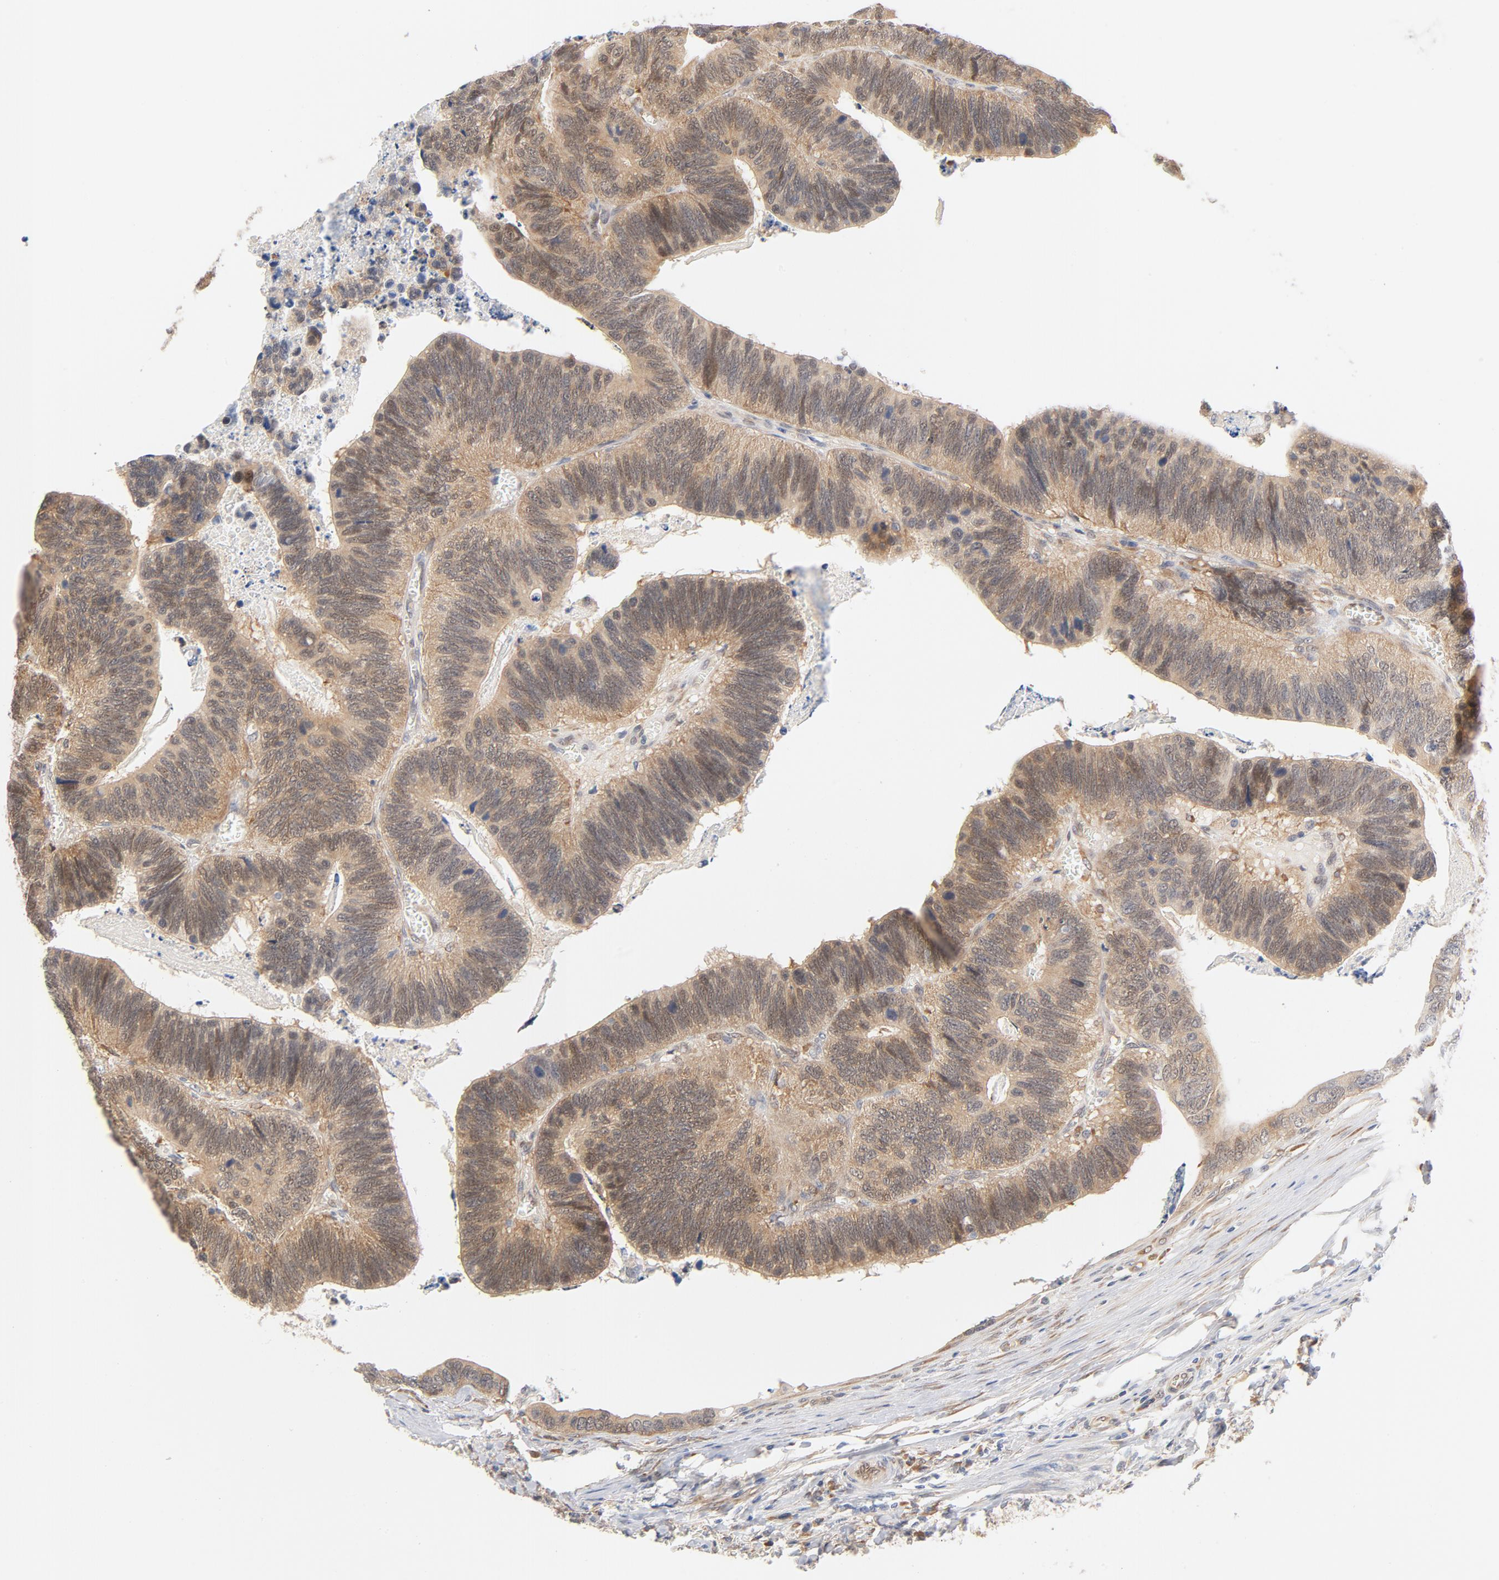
{"staining": {"intensity": "moderate", "quantity": ">75%", "location": "cytoplasmic/membranous"}, "tissue": "colorectal cancer", "cell_type": "Tumor cells", "image_type": "cancer", "snomed": [{"axis": "morphology", "description": "Adenocarcinoma, NOS"}, {"axis": "topography", "description": "Colon"}], "caption": "Human colorectal cancer stained for a protein (brown) exhibits moderate cytoplasmic/membranous positive expression in about >75% of tumor cells.", "gene": "EIF4E", "patient": {"sex": "male", "age": 72}}